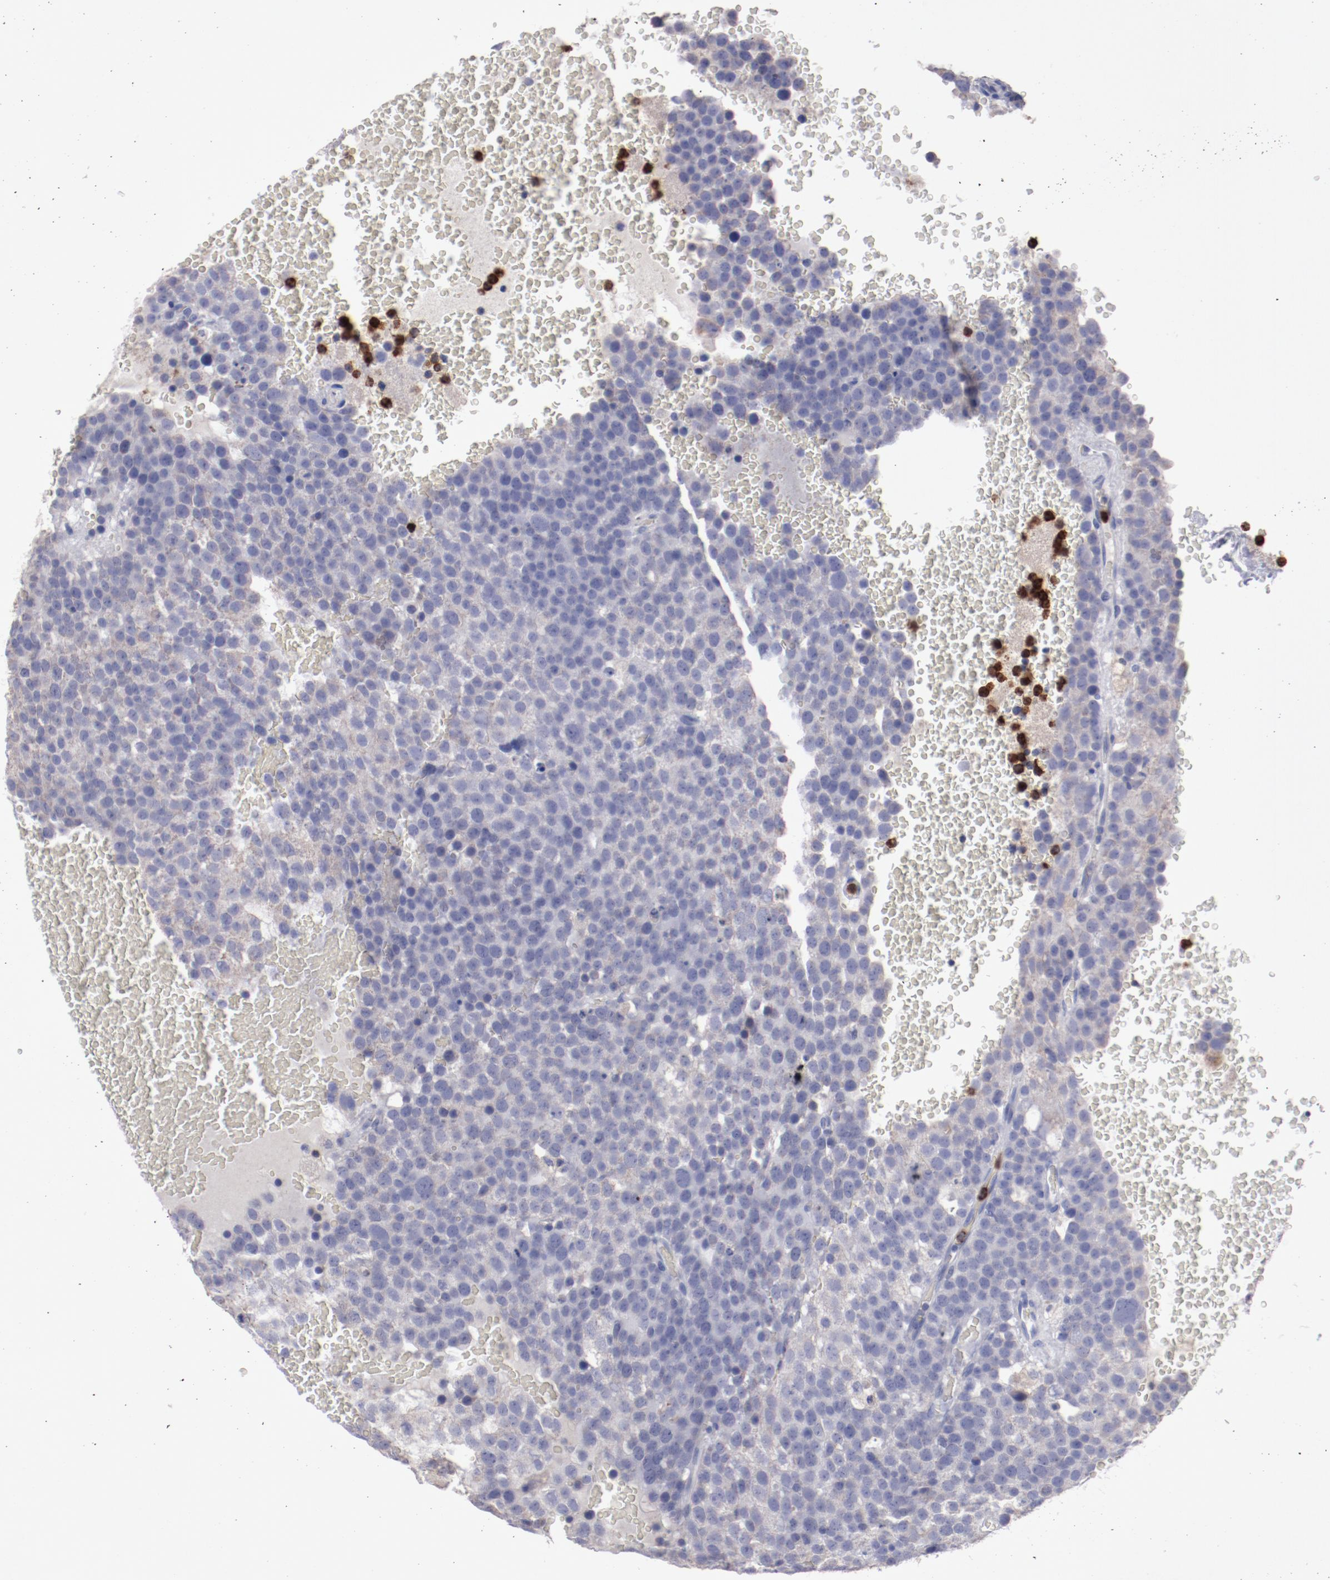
{"staining": {"intensity": "weak", "quantity": "<25%", "location": "cytoplasmic/membranous"}, "tissue": "testis cancer", "cell_type": "Tumor cells", "image_type": "cancer", "snomed": [{"axis": "morphology", "description": "Seminoma, NOS"}, {"axis": "topography", "description": "Testis"}], "caption": "A high-resolution image shows immunohistochemistry (IHC) staining of testis cancer, which demonstrates no significant expression in tumor cells.", "gene": "FGR", "patient": {"sex": "male", "age": 71}}